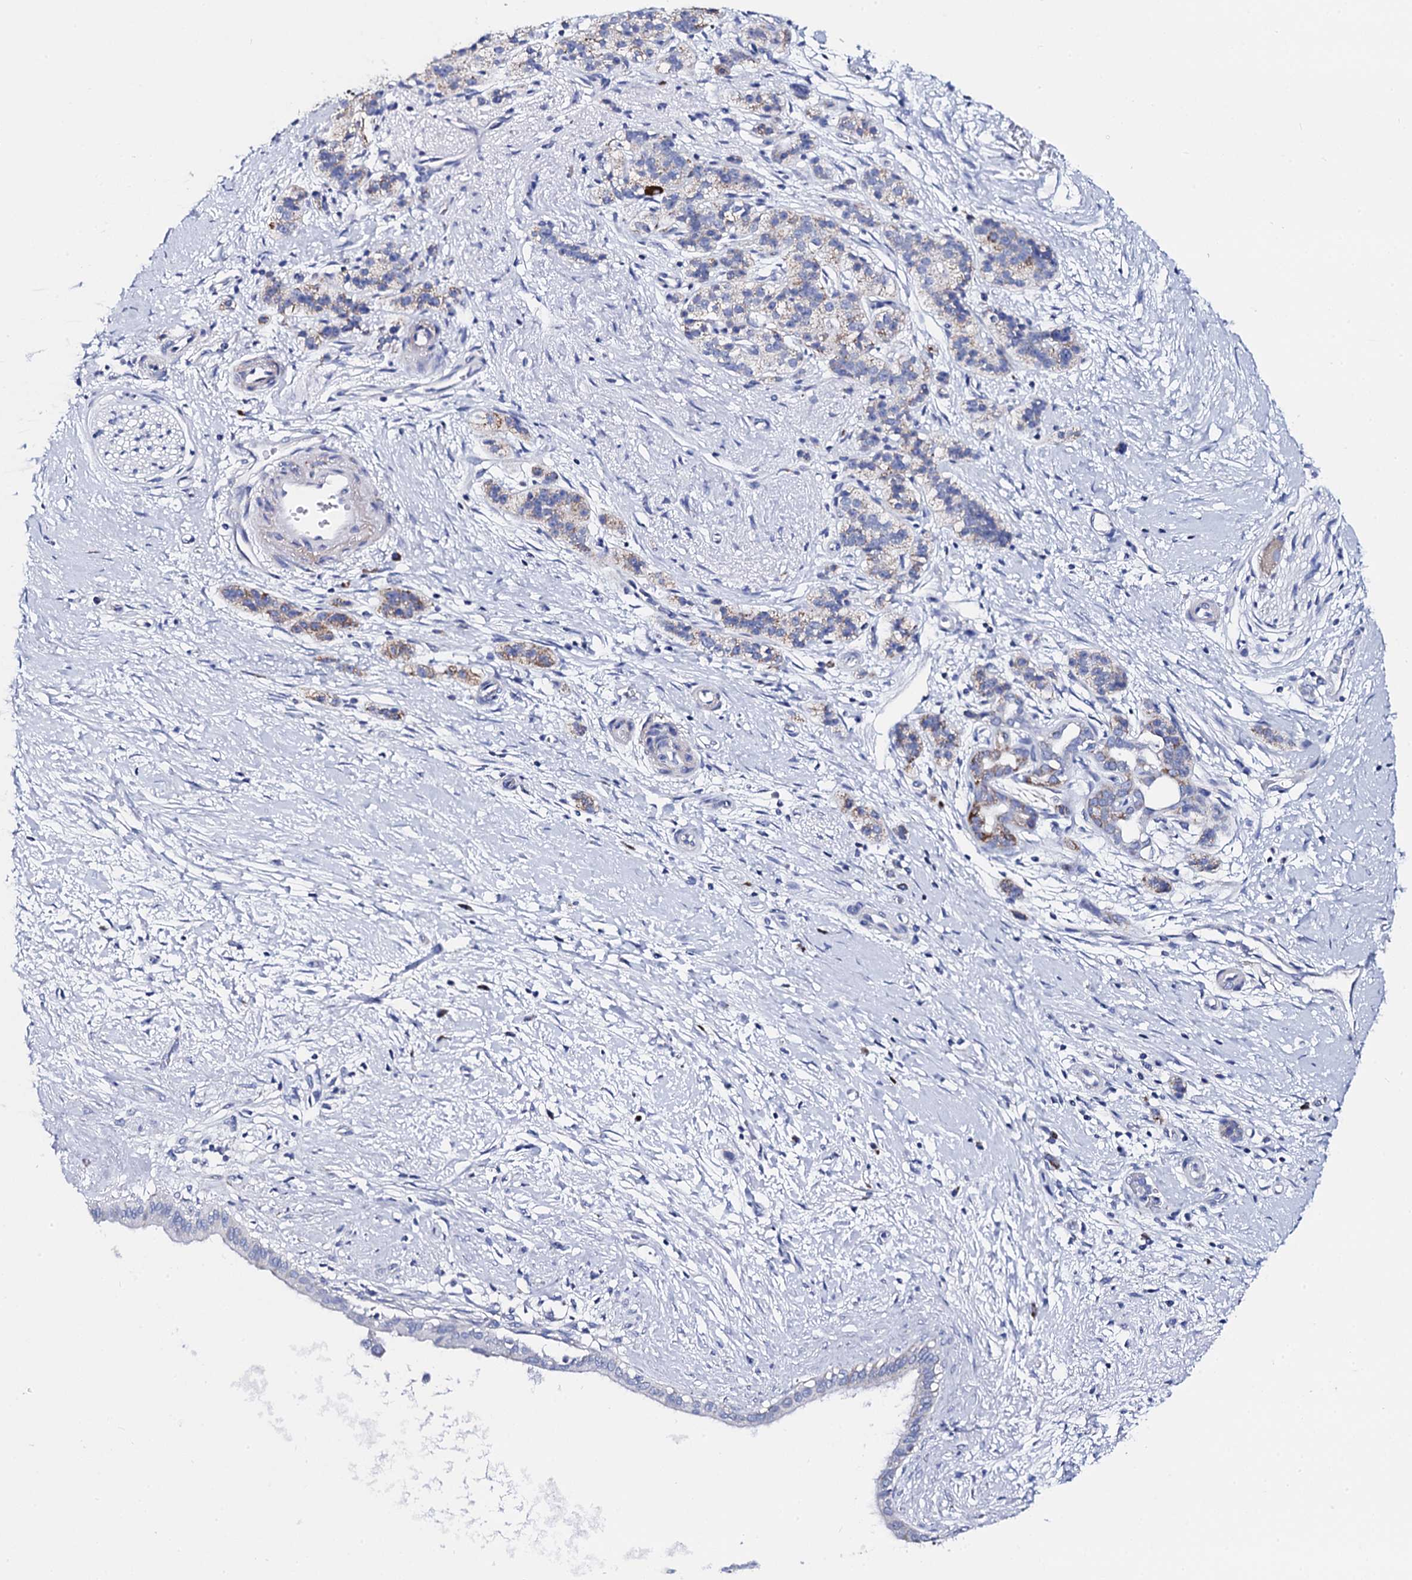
{"staining": {"intensity": "negative", "quantity": "none", "location": "none"}, "tissue": "pancreatic cancer", "cell_type": "Tumor cells", "image_type": "cancer", "snomed": [{"axis": "morphology", "description": "Adenocarcinoma, NOS"}, {"axis": "topography", "description": "Pancreas"}], "caption": "Immunohistochemistry (IHC) histopathology image of neoplastic tissue: human pancreatic cancer (adenocarcinoma) stained with DAB (3,3'-diaminobenzidine) demonstrates no significant protein positivity in tumor cells.", "gene": "ACADSB", "patient": {"sex": "male", "age": 50}}